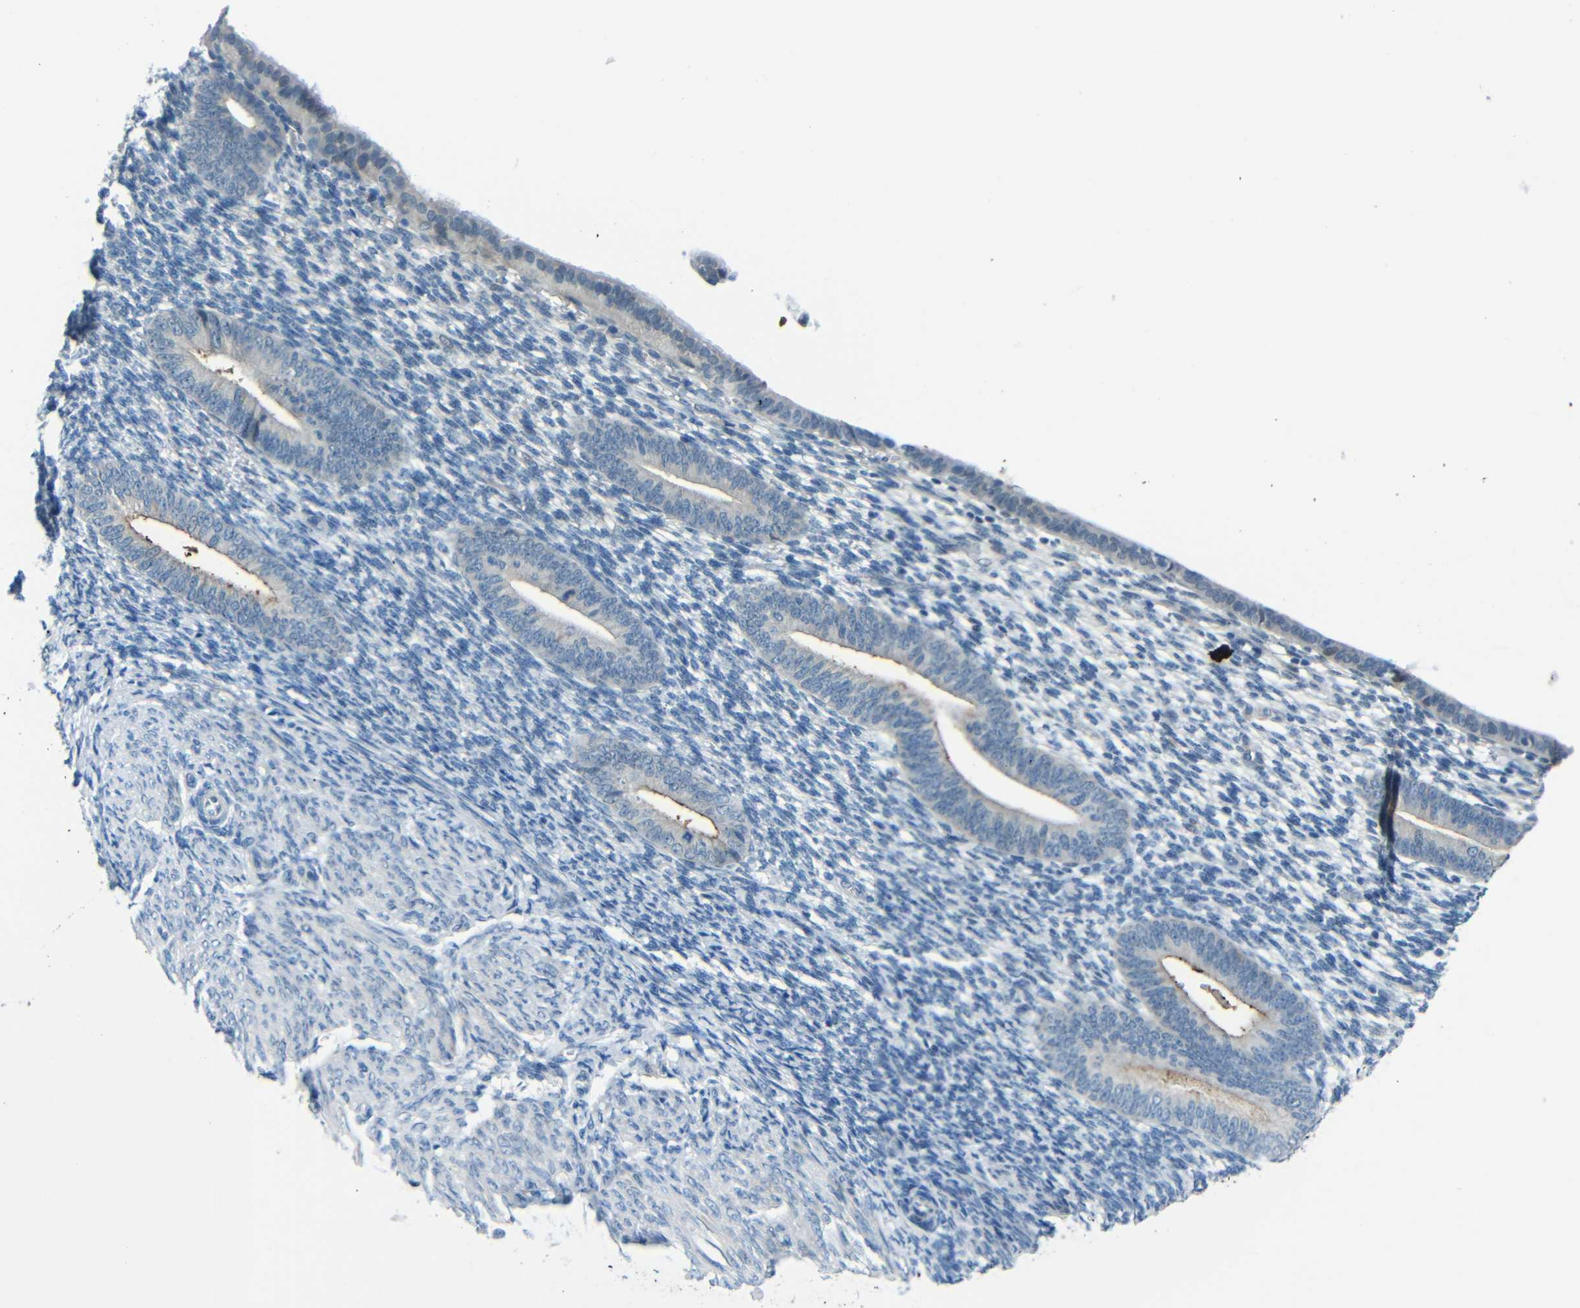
{"staining": {"intensity": "negative", "quantity": "none", "location": "none"}, "tissue": "endometrium", "cell_type": "Cells in endometrial stroma", "image_type": "normal", "snomed": [{"axis": "morphology", "description": "Normal tissue, NOS"}, {"axis": "topography", "description": "Endometrium"}], "caption": "Immunohistochemical staining of unremarkable endometrium exhibits no significant expression in cells in endometrial stroma. (DAB immunohistochemistry (IHC), high magnification).", "gene": "ANKRD22", "patient": {"sex": "female", "age": 57}}